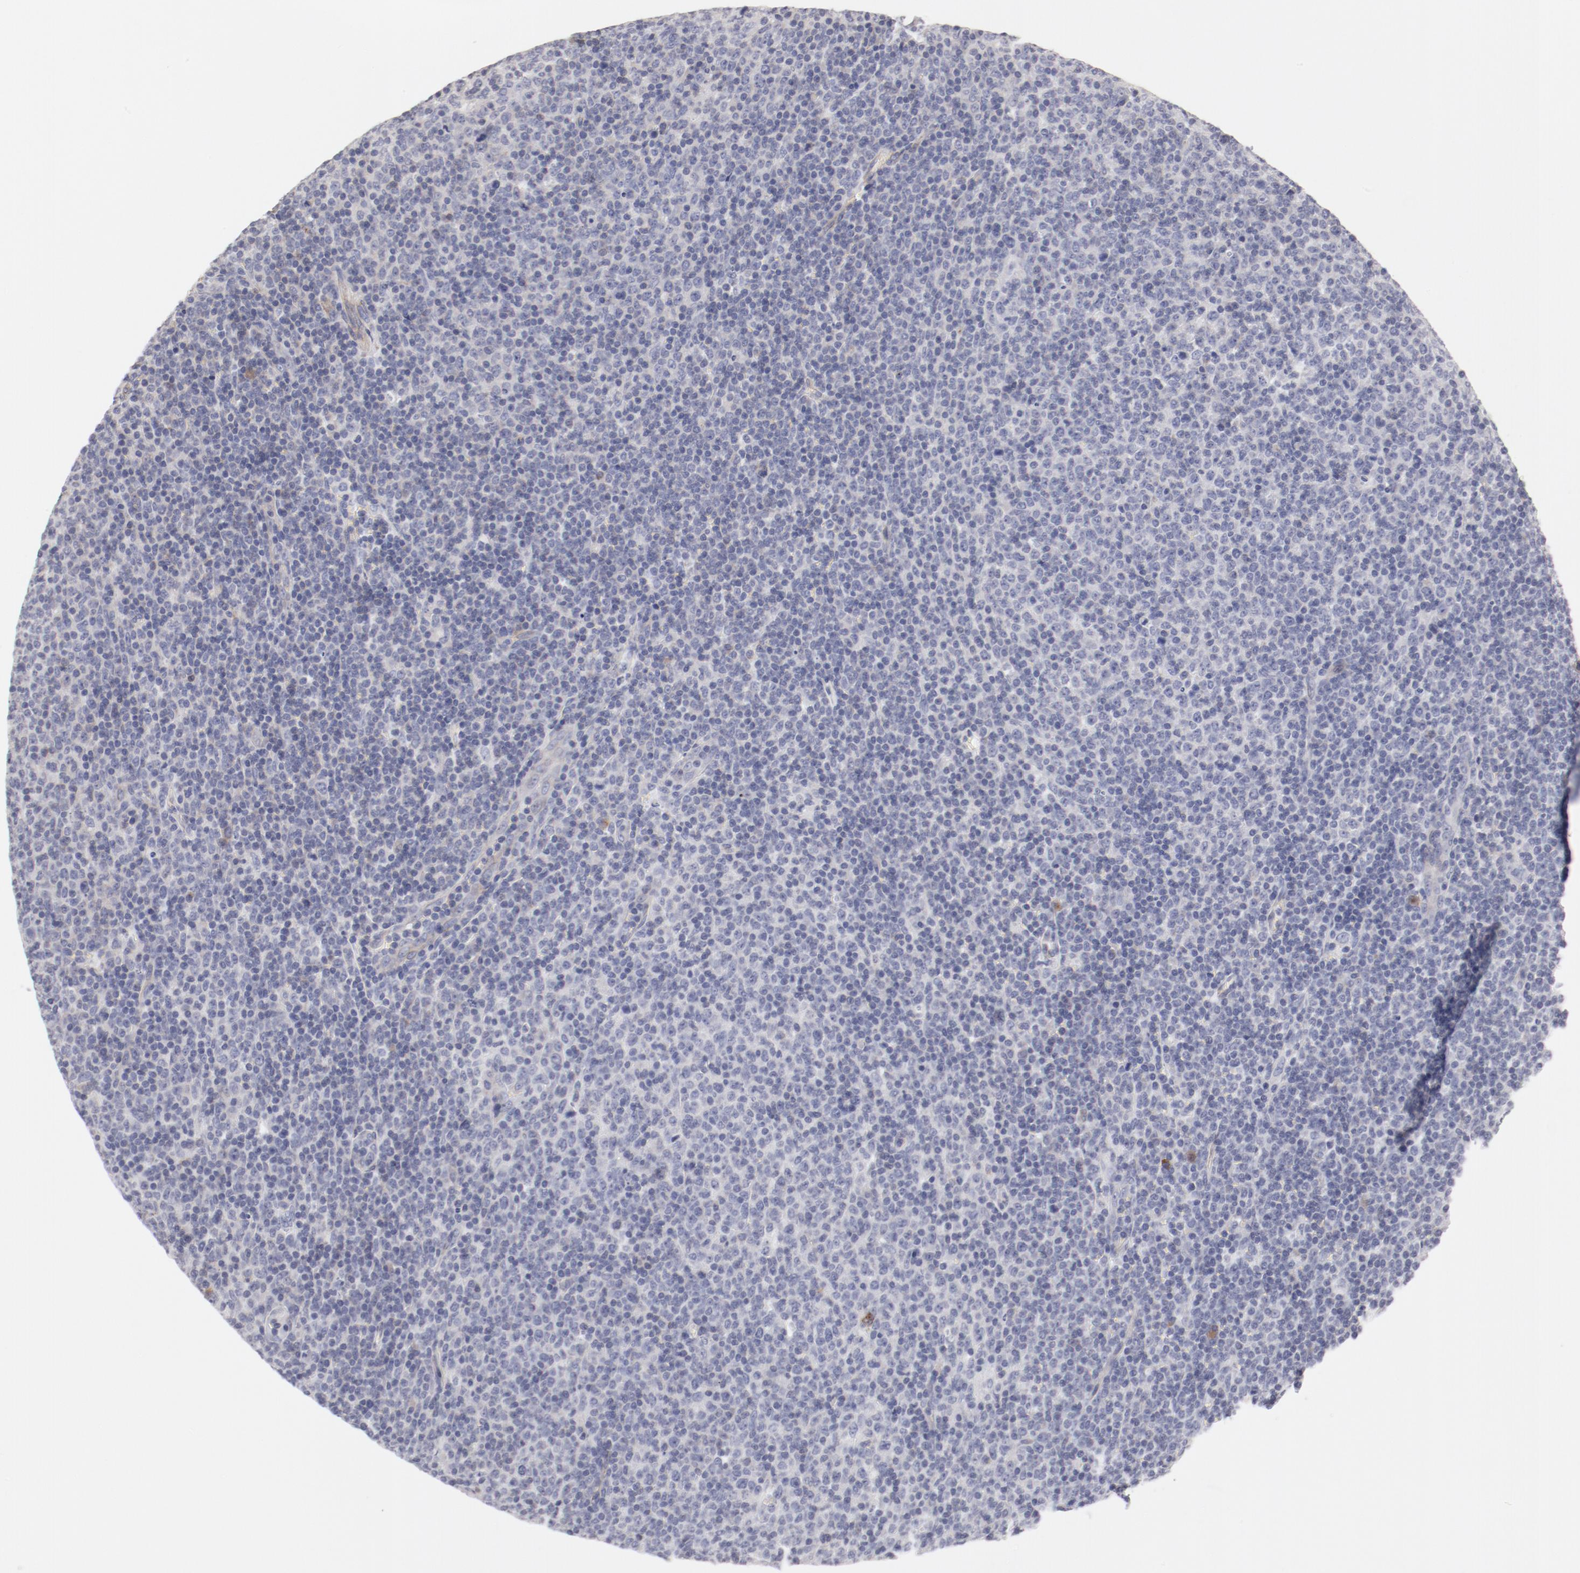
{"staining": {"intensity": "negative", "quantity": "none", "location": "none"}, "tissue": "lymphoma", "cell_type": "Tumor cells", "image_type": "cancer", "snomed": [{"axis": "morphology", "description": "Malignant lymphoma, non-Hodgkin's type, Low grade"}, {"axis": "topography", "description": "Lymph node"}], "caption": "Low-grade malignant lymphoma, non-Hodgkin's type was stained to show a protein in brown. There is no significant positivity in tumor cells.", "gene": "LAX1", "patient": {"sex": "male", "age": 70}}